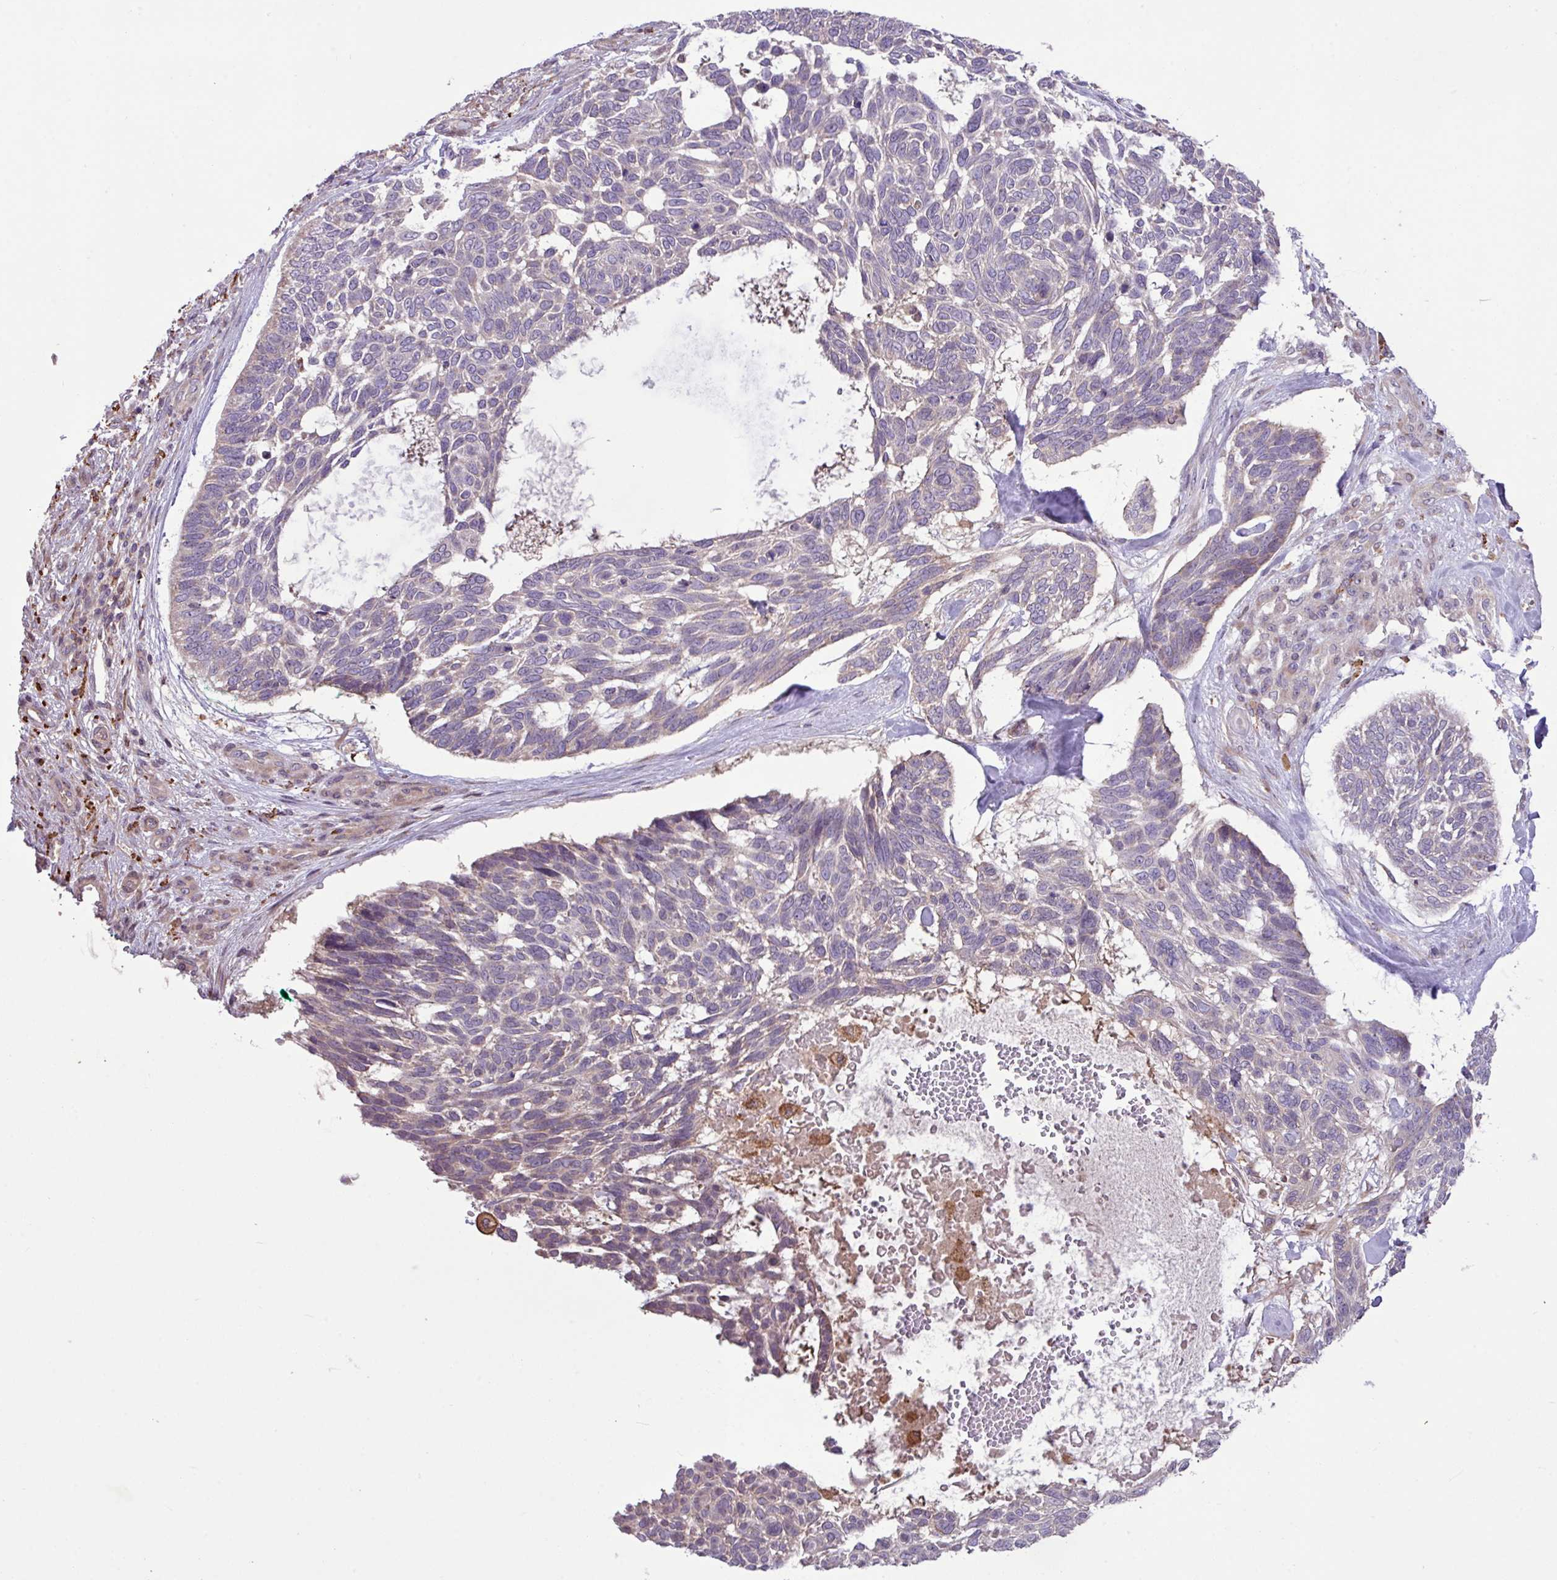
{"staining": {"intensity": "negative", "quantity": "none", "location": "none"}, "tissue": "skin cancer", "cell_type": "Tumor cells", "image_type": "cancer", "snomed": [{"axis": "morphology", "description": "Basal cell carcinoma"}, {"axis": "topography", "description": "Skin"}], "caption": "Tumor cells are negative for protein expression in human skin basal cell carcinoma.", "gene": "ARHGEF25", "patient": {"sex": "male", "age": 88}}